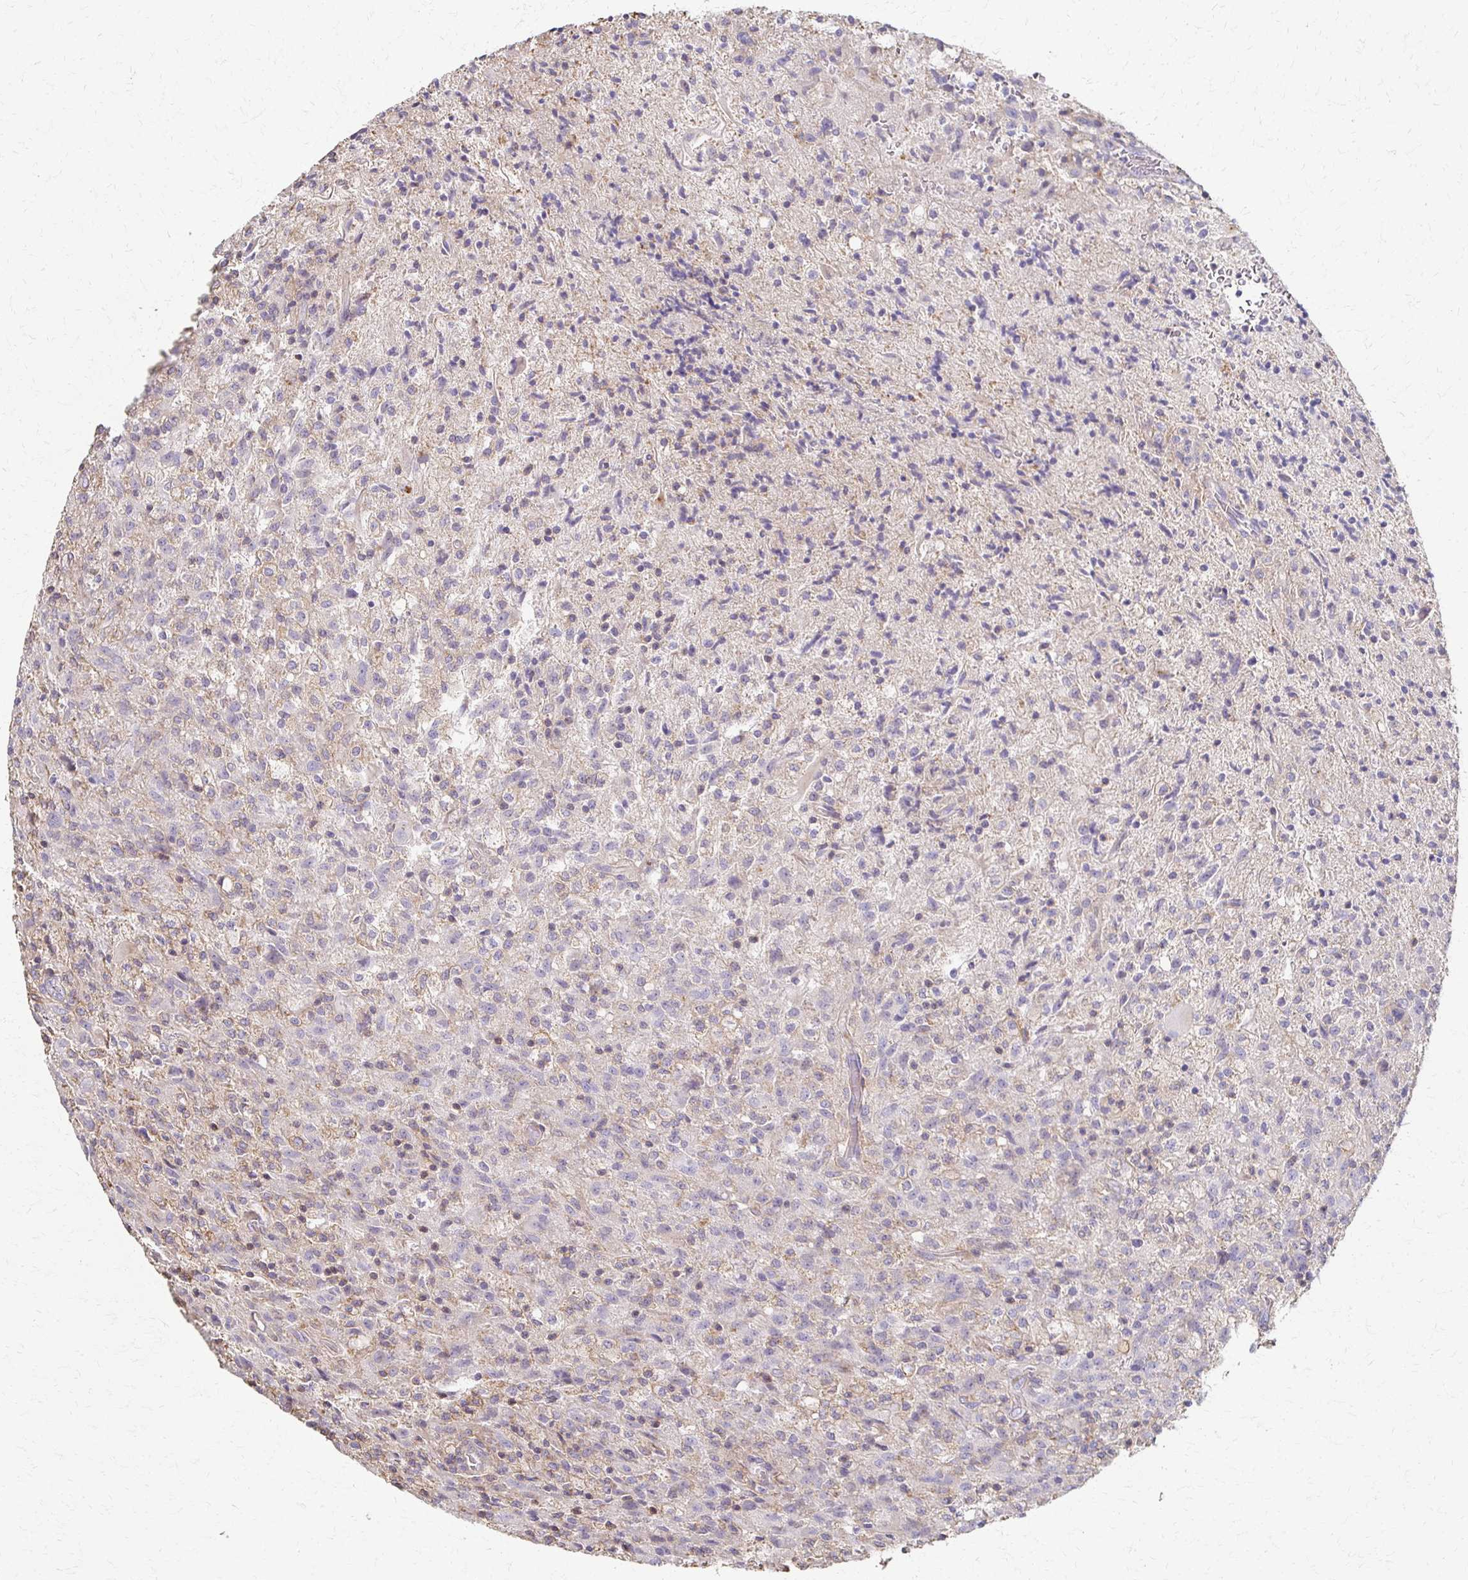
{"staining": {"intensity": "negative", "quantity": "none", "location": "none"}, "tissue": "glioma", "cell_type": "Tumor cells", "image_type": "cancer", "snomed": [{"axis": "morphology", "description": "Glioma, malignant, High grade"}, {"axis": "topography", "description": "Brain"}], "caption": "This is an IHC photomicrograph of human high-grade glioma (malignant). There is no positivity in tumor cells.", "gene": "C1QTNF7", "patient": {"sex": "male", "age": 68}}